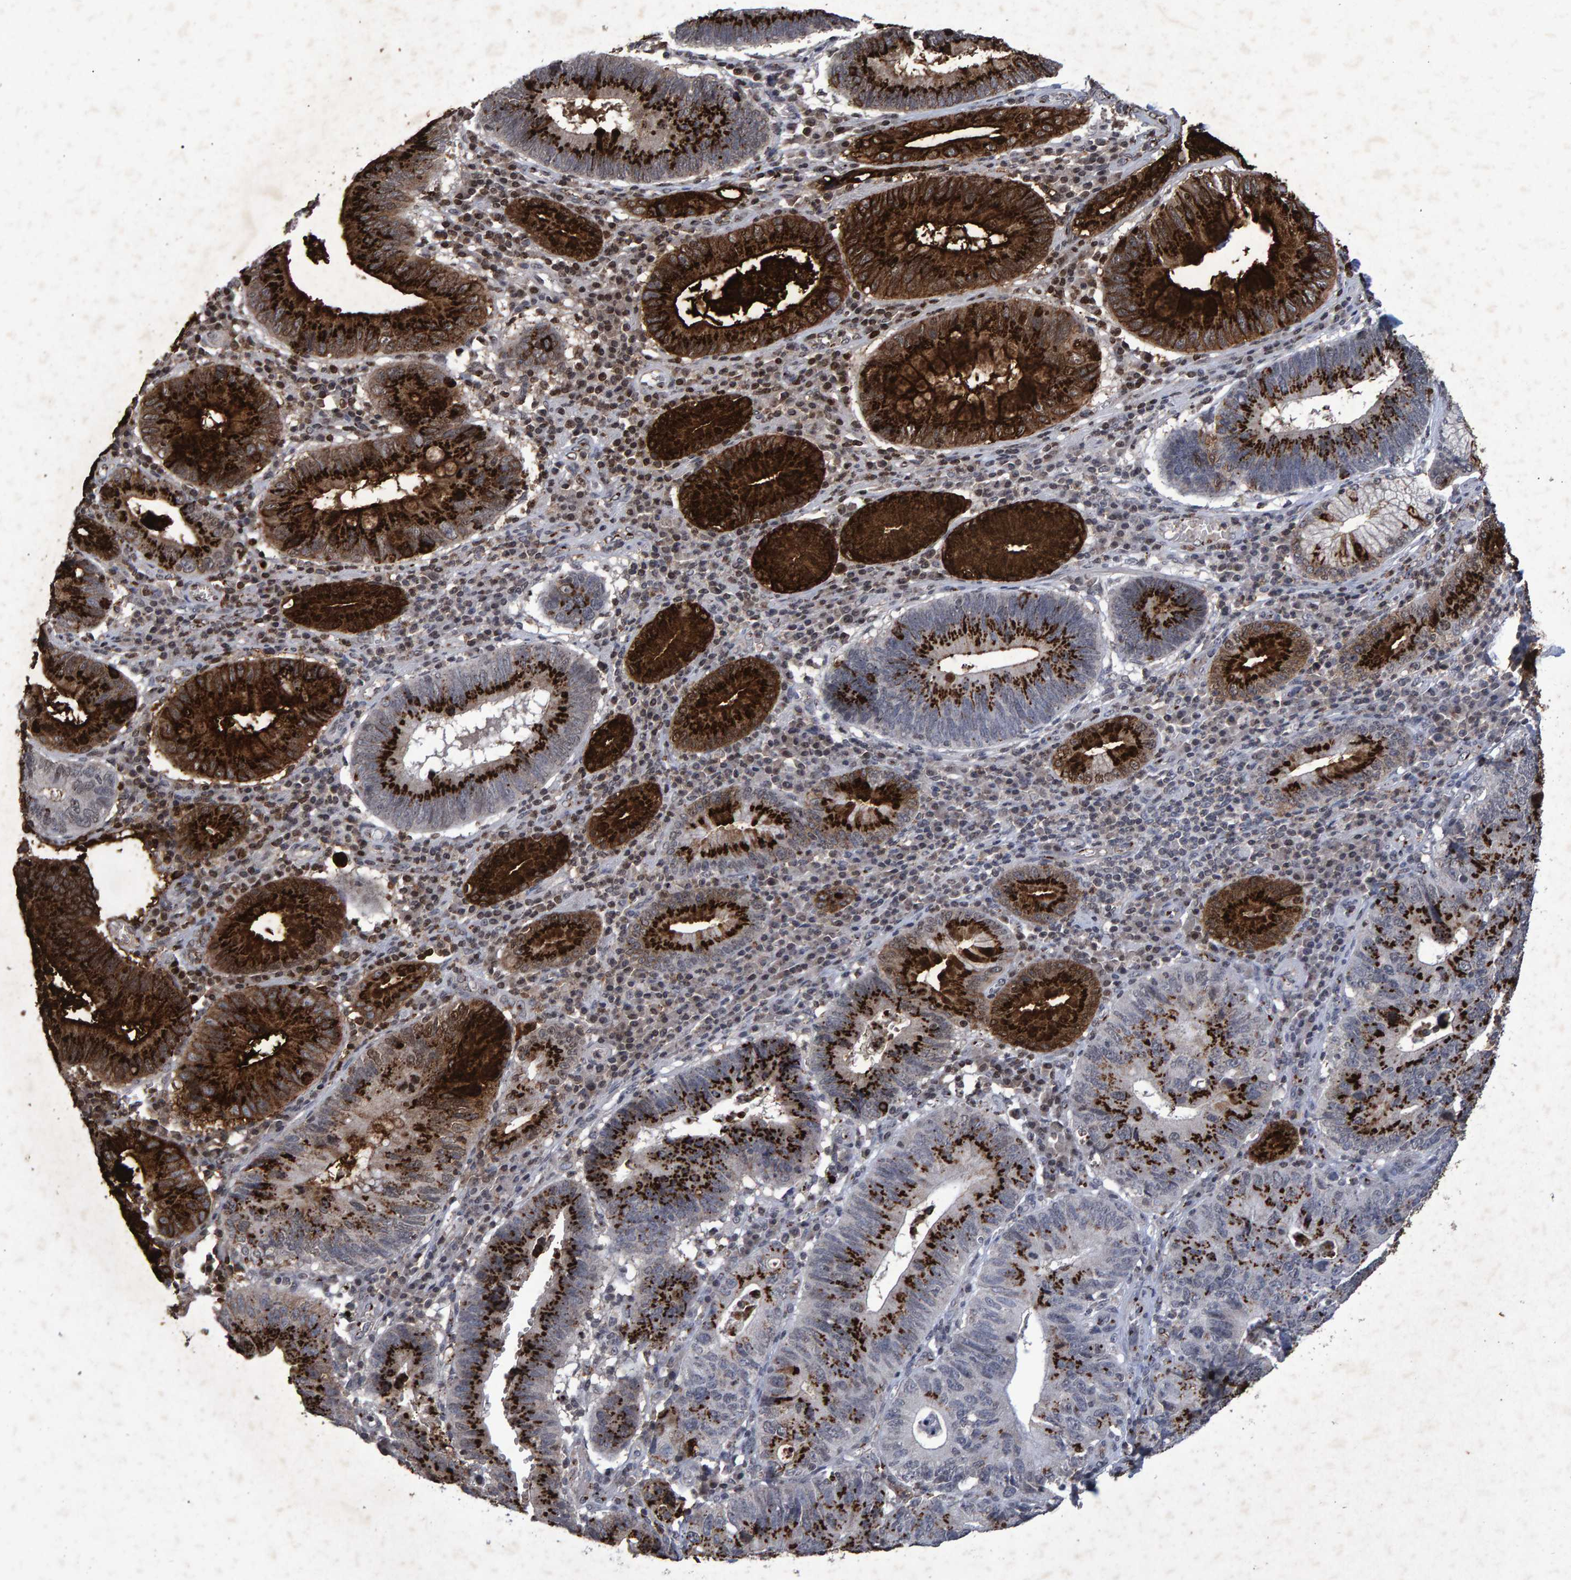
{"staining": {"intensity": "strong", "quantity": ">75%", "location": "cytoplasmic/membranous"}, "tissue": "stomach cancer", "cell_type": "Tumor cells", "image_type": "cancer", "snomed": [{"axis": "morphology", "description": "Adenocarcinoma, NOS"}, {"axis": "topography", "description": "Stomach"}], "caption": "Immunohistochemistry (IHC) of stomach adenocarcinoma demonstrates high levels of strong cytoplasmic/membranous positivity in about >75% of tumor cells.", "gene": "GALC", "patient": {"sex": "male", "age": 59}}